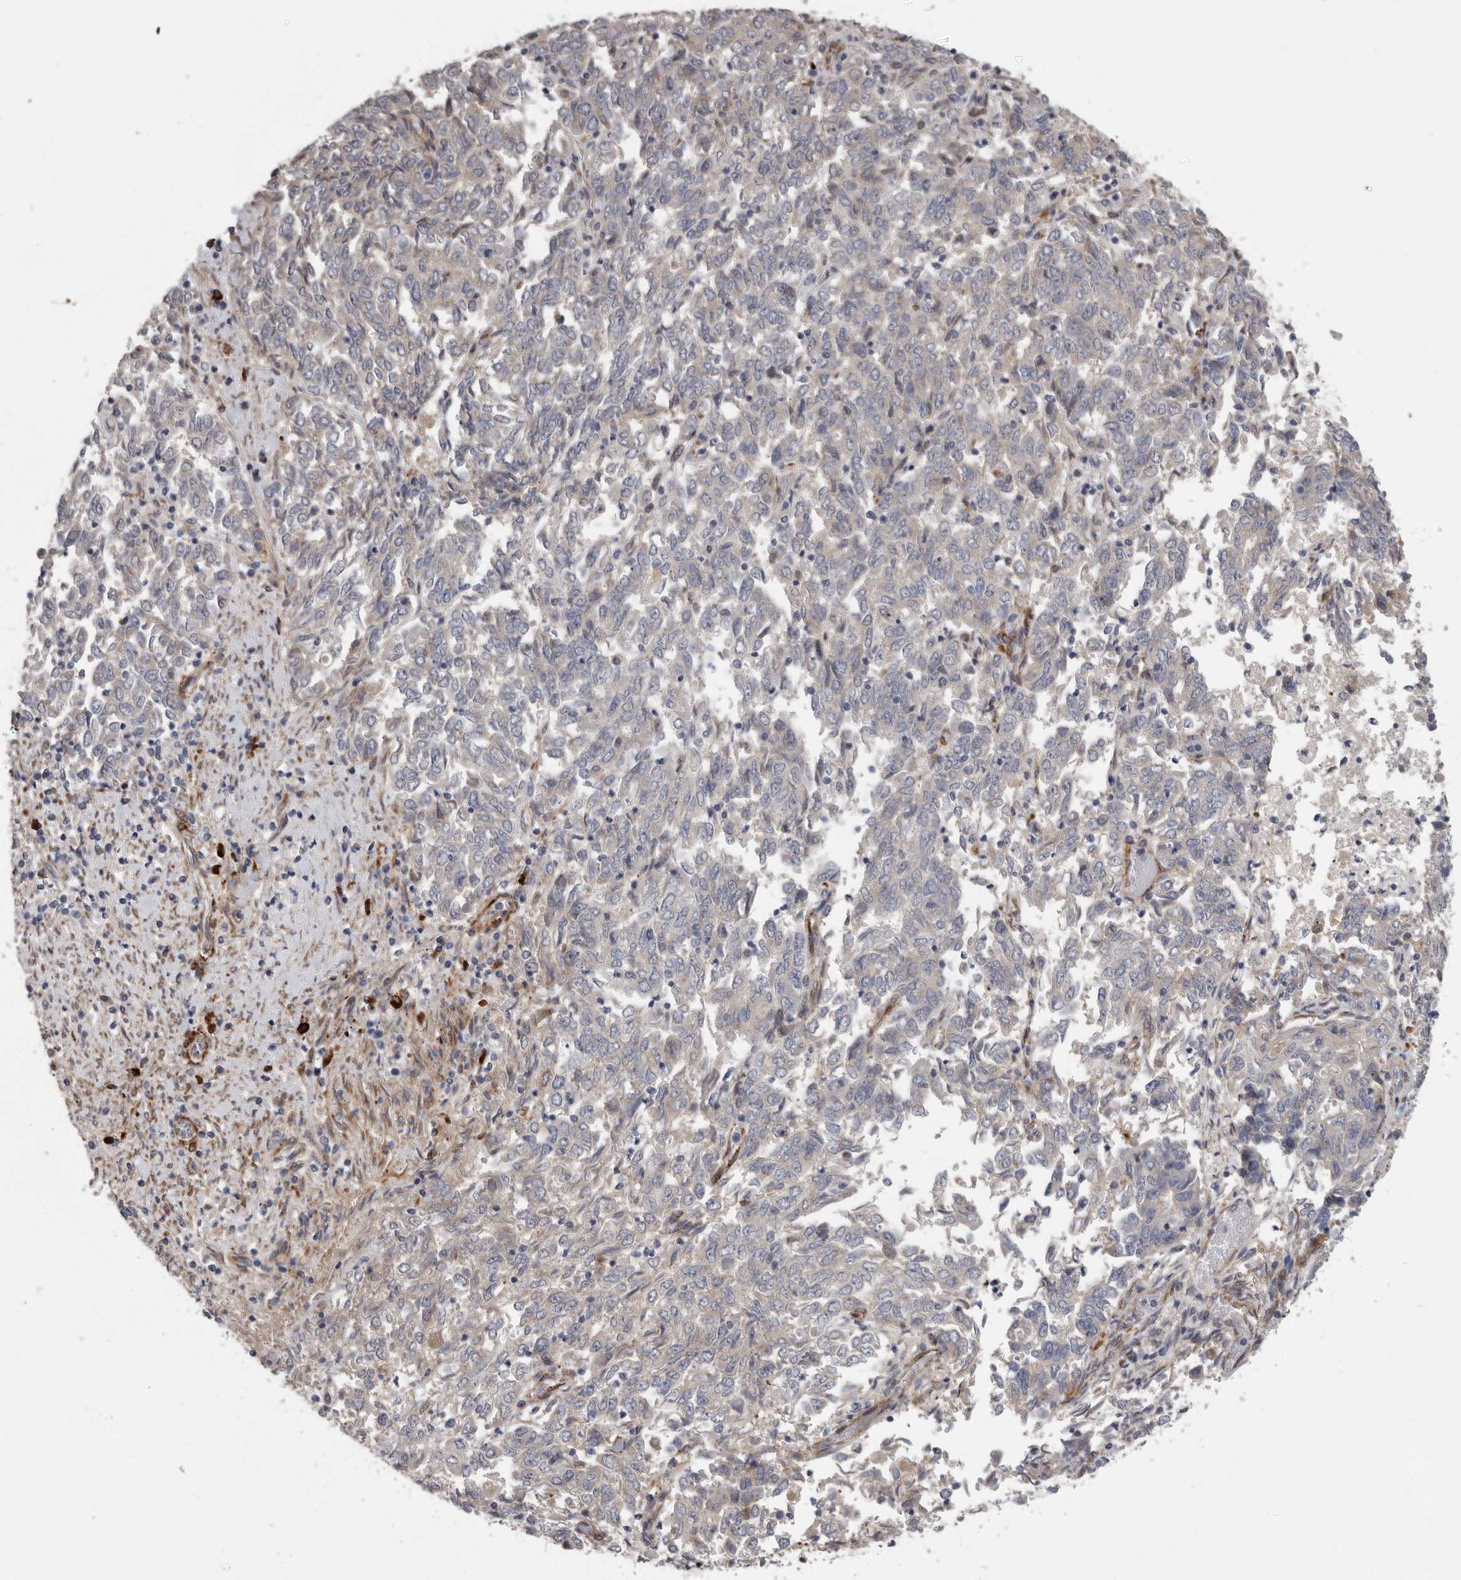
{"staining": {"intensity": "negative", "quantity": "none", "location": "none"}, "tissue": "endometrial cancer", "cell_type": "Tumor cells", "image_type": "cancer", "snomed": [{"axis": "morphology", "description": "Adenocarcinoma, NOS"}, {"axis": "topography", "description": "Endometrium"}], "caption": "This is an immunohistochemistry (IHC) image of human endometrial cancer (adenocarcinoma). There is no staining in tumor cells.", "gene": "ATXN3L", "patient": {"sex": "female", "age": 80}}